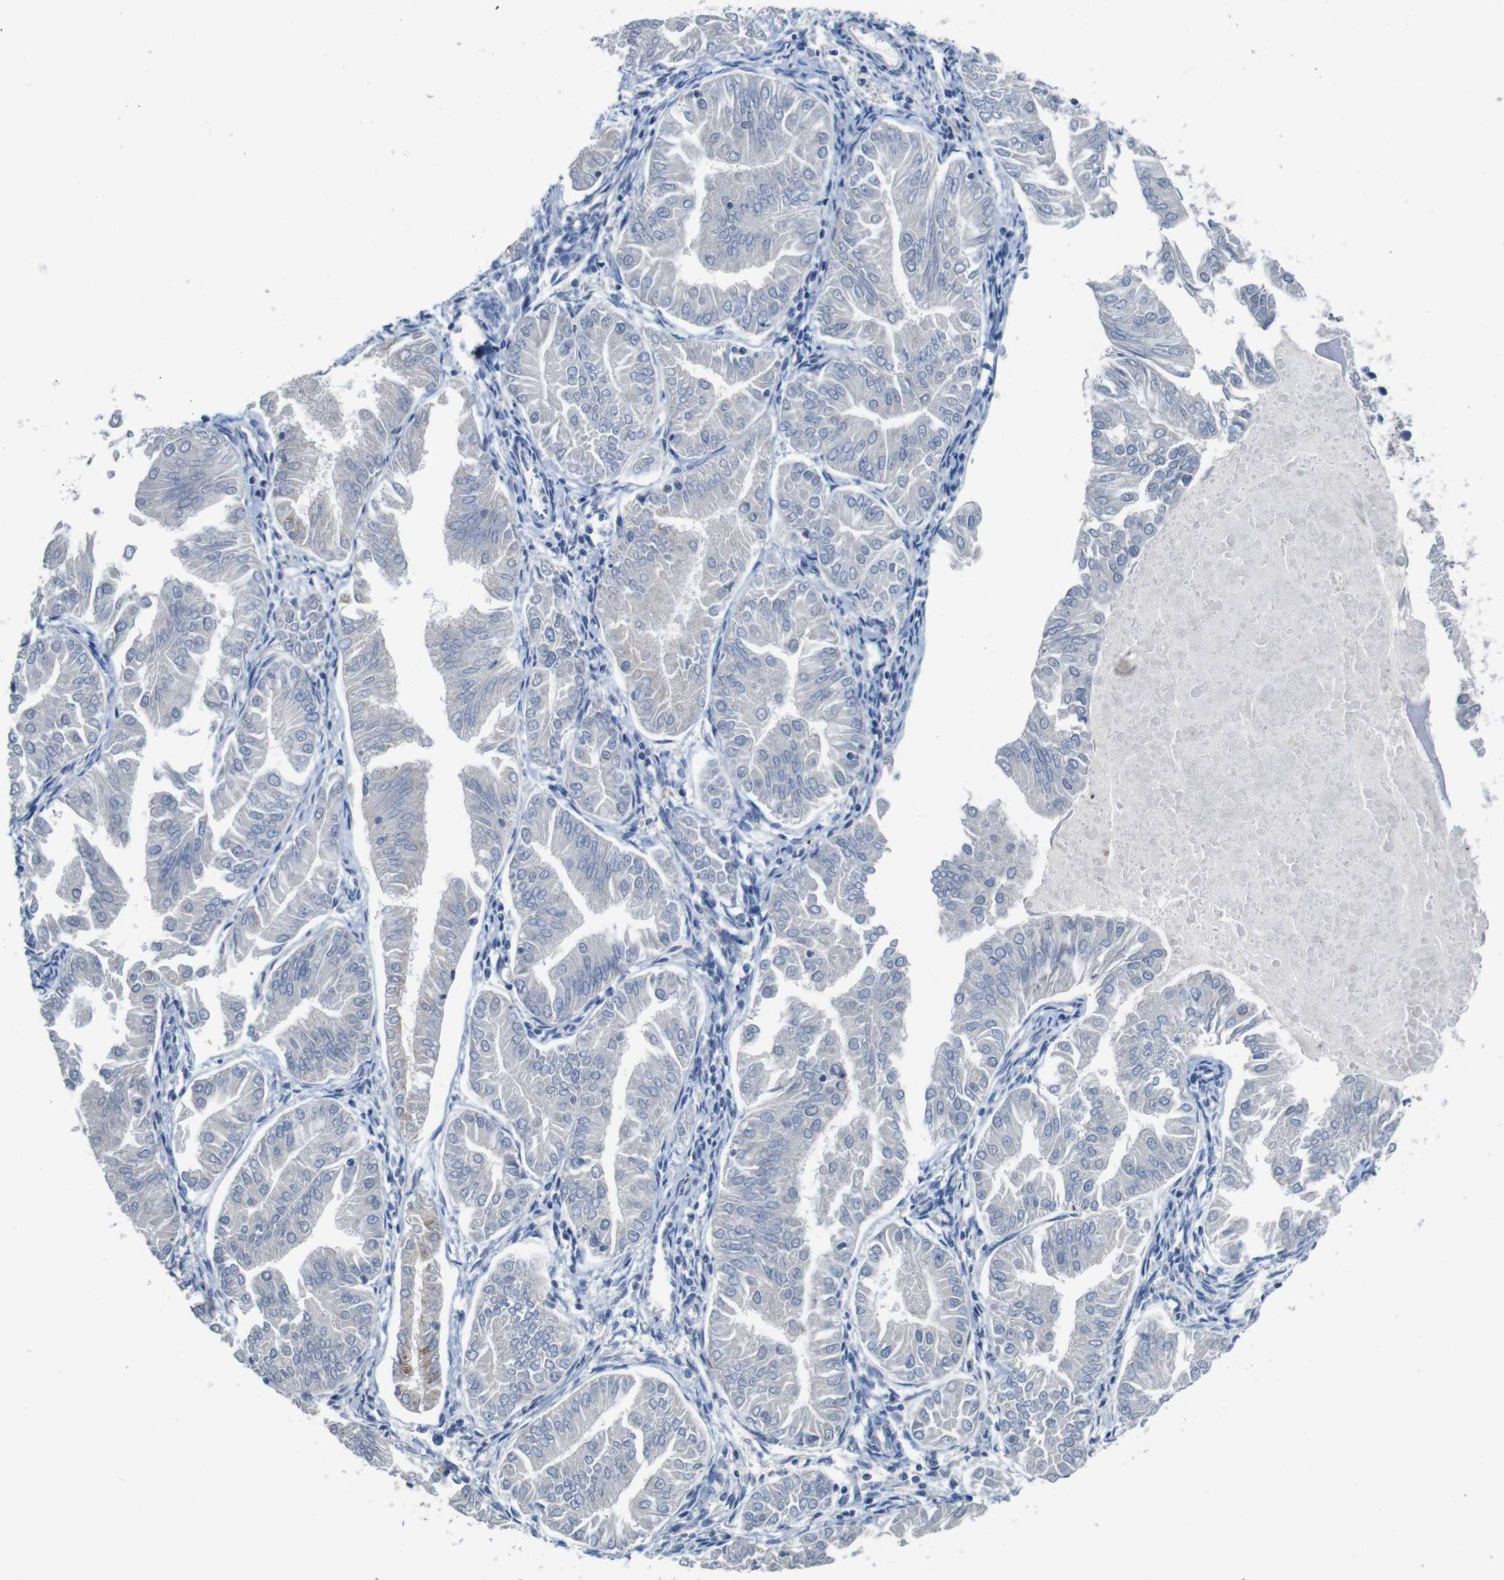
{"staining": {"intensity": "negative", "quantity": "none", "location": "none"}, "tissue": "endometrial cancer", "cell_type": "Tumor cells", "image_type": "cancer", "snomed": [{"axis": "morphology", "description": "Adenocarcinoma, NOS"}, {"axis": "topography", "description": "Endometrium"}], "caption": "Protein analysis of endometrial adenocarcinoma shows no significant expression in tumor cells. (Stains: DAB (3,3'-diaminobenzidine) immunohistochemistry with hematoxylin counter stain, Microscopy: brightfield microscopy at high magnification).", "gene": "SLC2A8", "patient": {"sex": "female", "age": 53}}